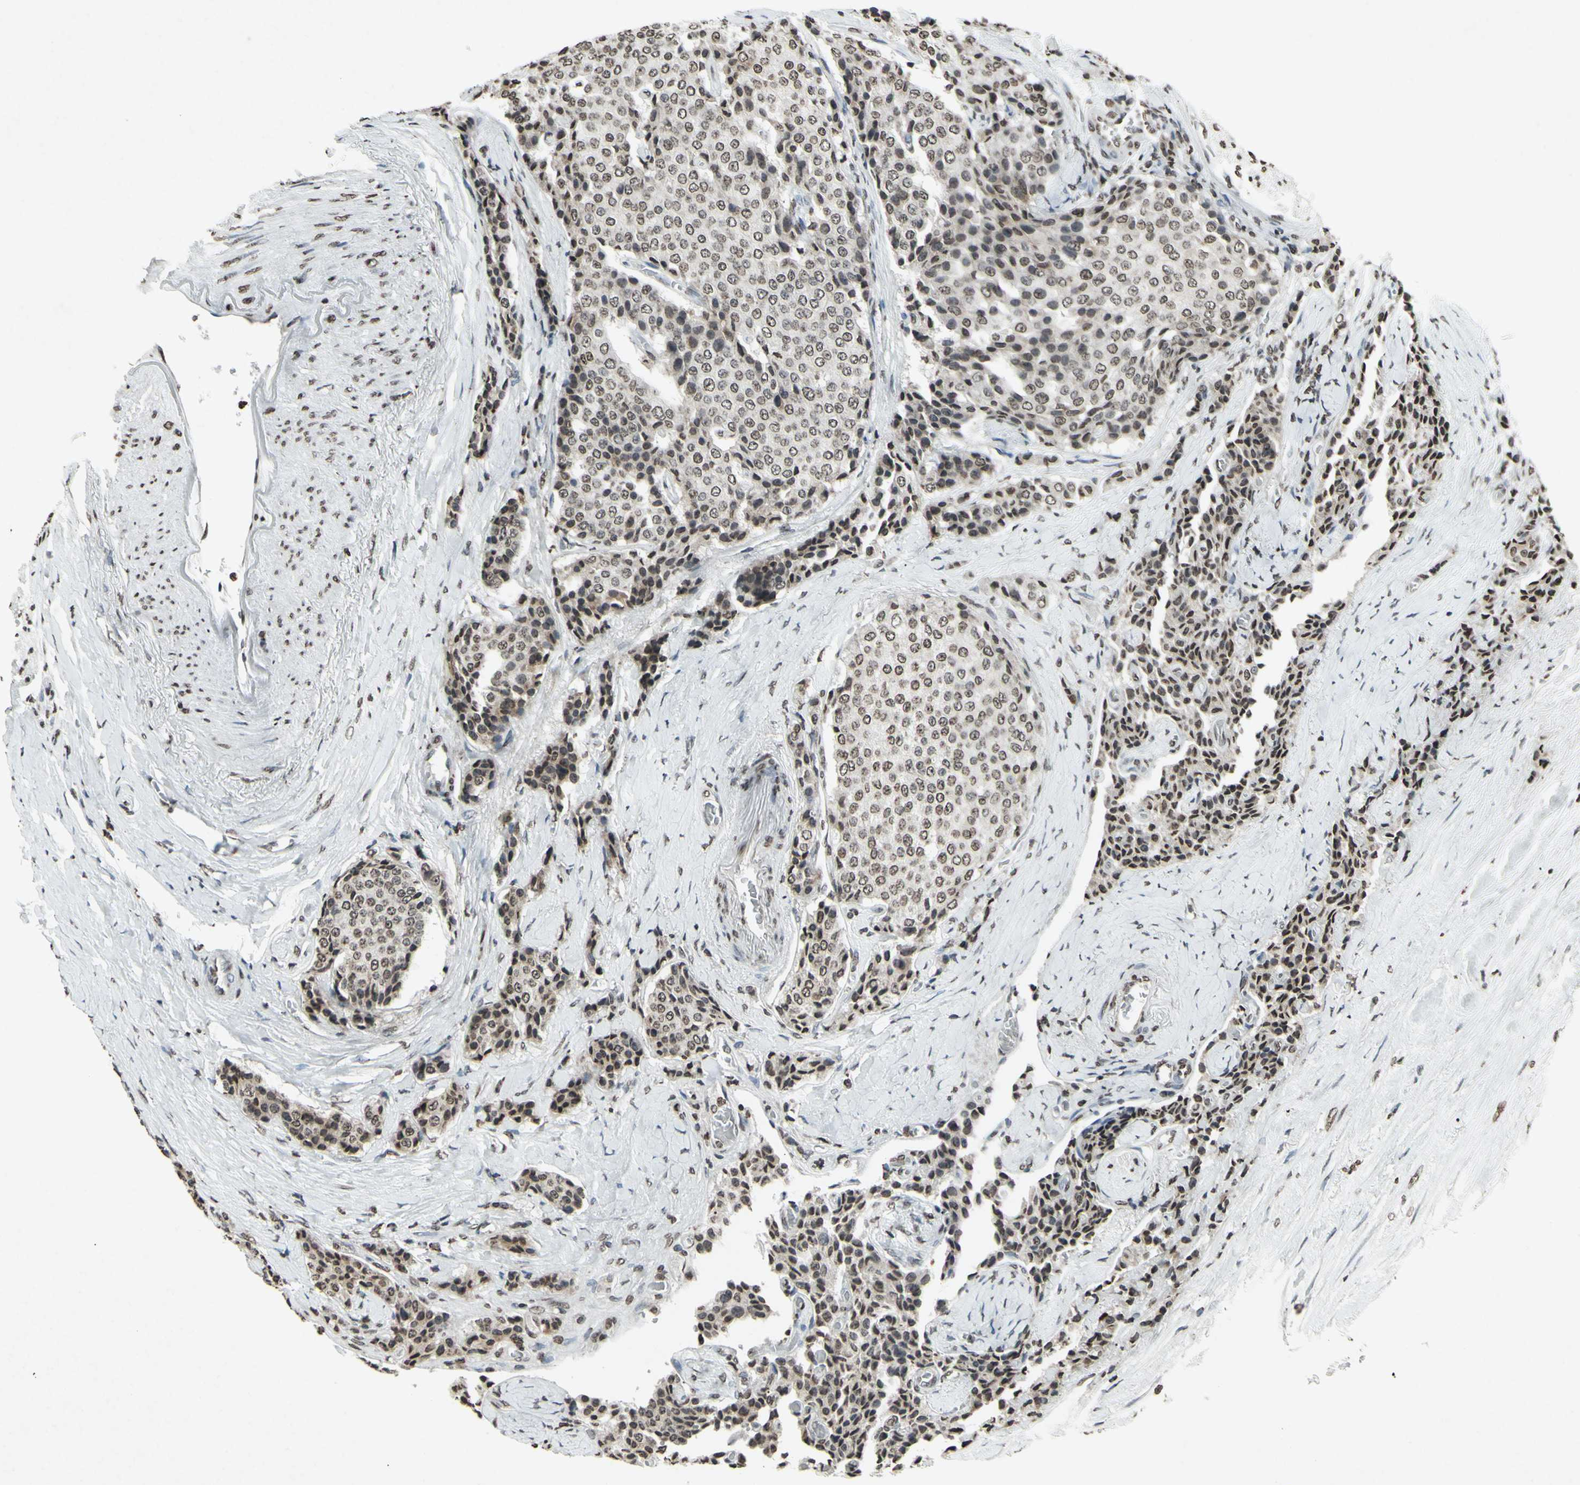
{"staining": {"intensity": "weak", "quantity": "25%-75%", "location": "cytoplasmic/membranous,nuclear"}, "tissue": "carcinoid", "cell_type": "Tumor cells", "image_type": "cancer", "snomed": [{"axis": "morphology", "description": "Carcinoid, malignant, NOS"}, {"axis": "topography", "description": "Colon"}], "caption": "Carcinoid (malignant) stained with a protein marker exhibits weak staining in tumor cells.", "gene": "CD79B", "patient": {"sex": "female", "age": 61}}